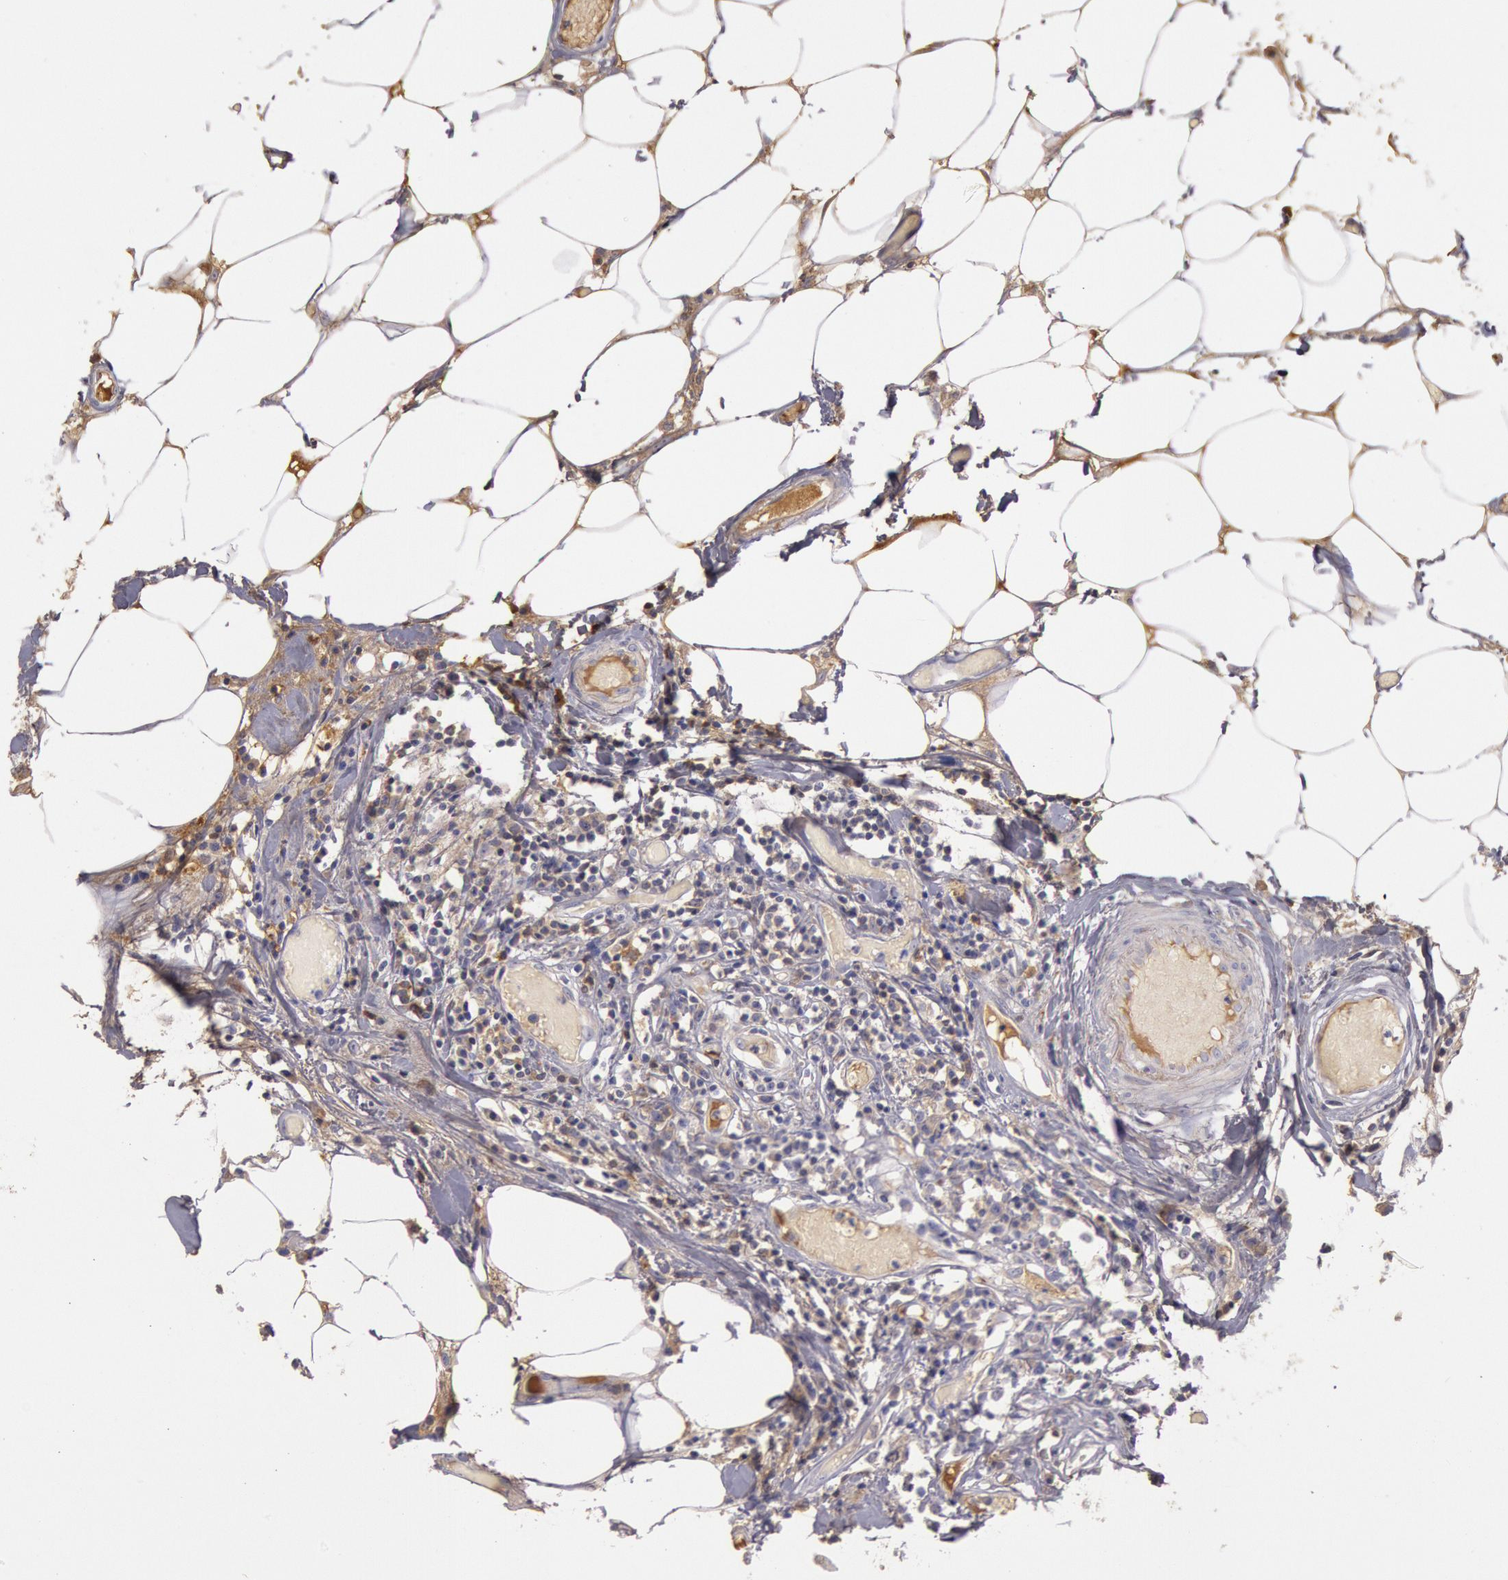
{"staining": {"intensity": "negative", "quantity": "none", "location": "none"}, "tissue": "lymphoma", "cell_type": "Tumor cells", "image_type": "cancer", "snomed": [{"axis": "morphology", "description": "Malignant lymphoma, non-Hodgkin's type, High grade"}, {"axis": "topography", "description": "Colon"}], "caption": "High power microscopy histopathology image of an immunohistochemistry (IHC) image of high-grade malignant lymphoma, non-Hodgkin's type, revealing no significant positivity in tumor cells. The staining is performed using DAB brown chromogen with nuclei counter-stained in using hematoxylin.", "gene": "C1R", "patient": {"sex": "male", "age": 82}}